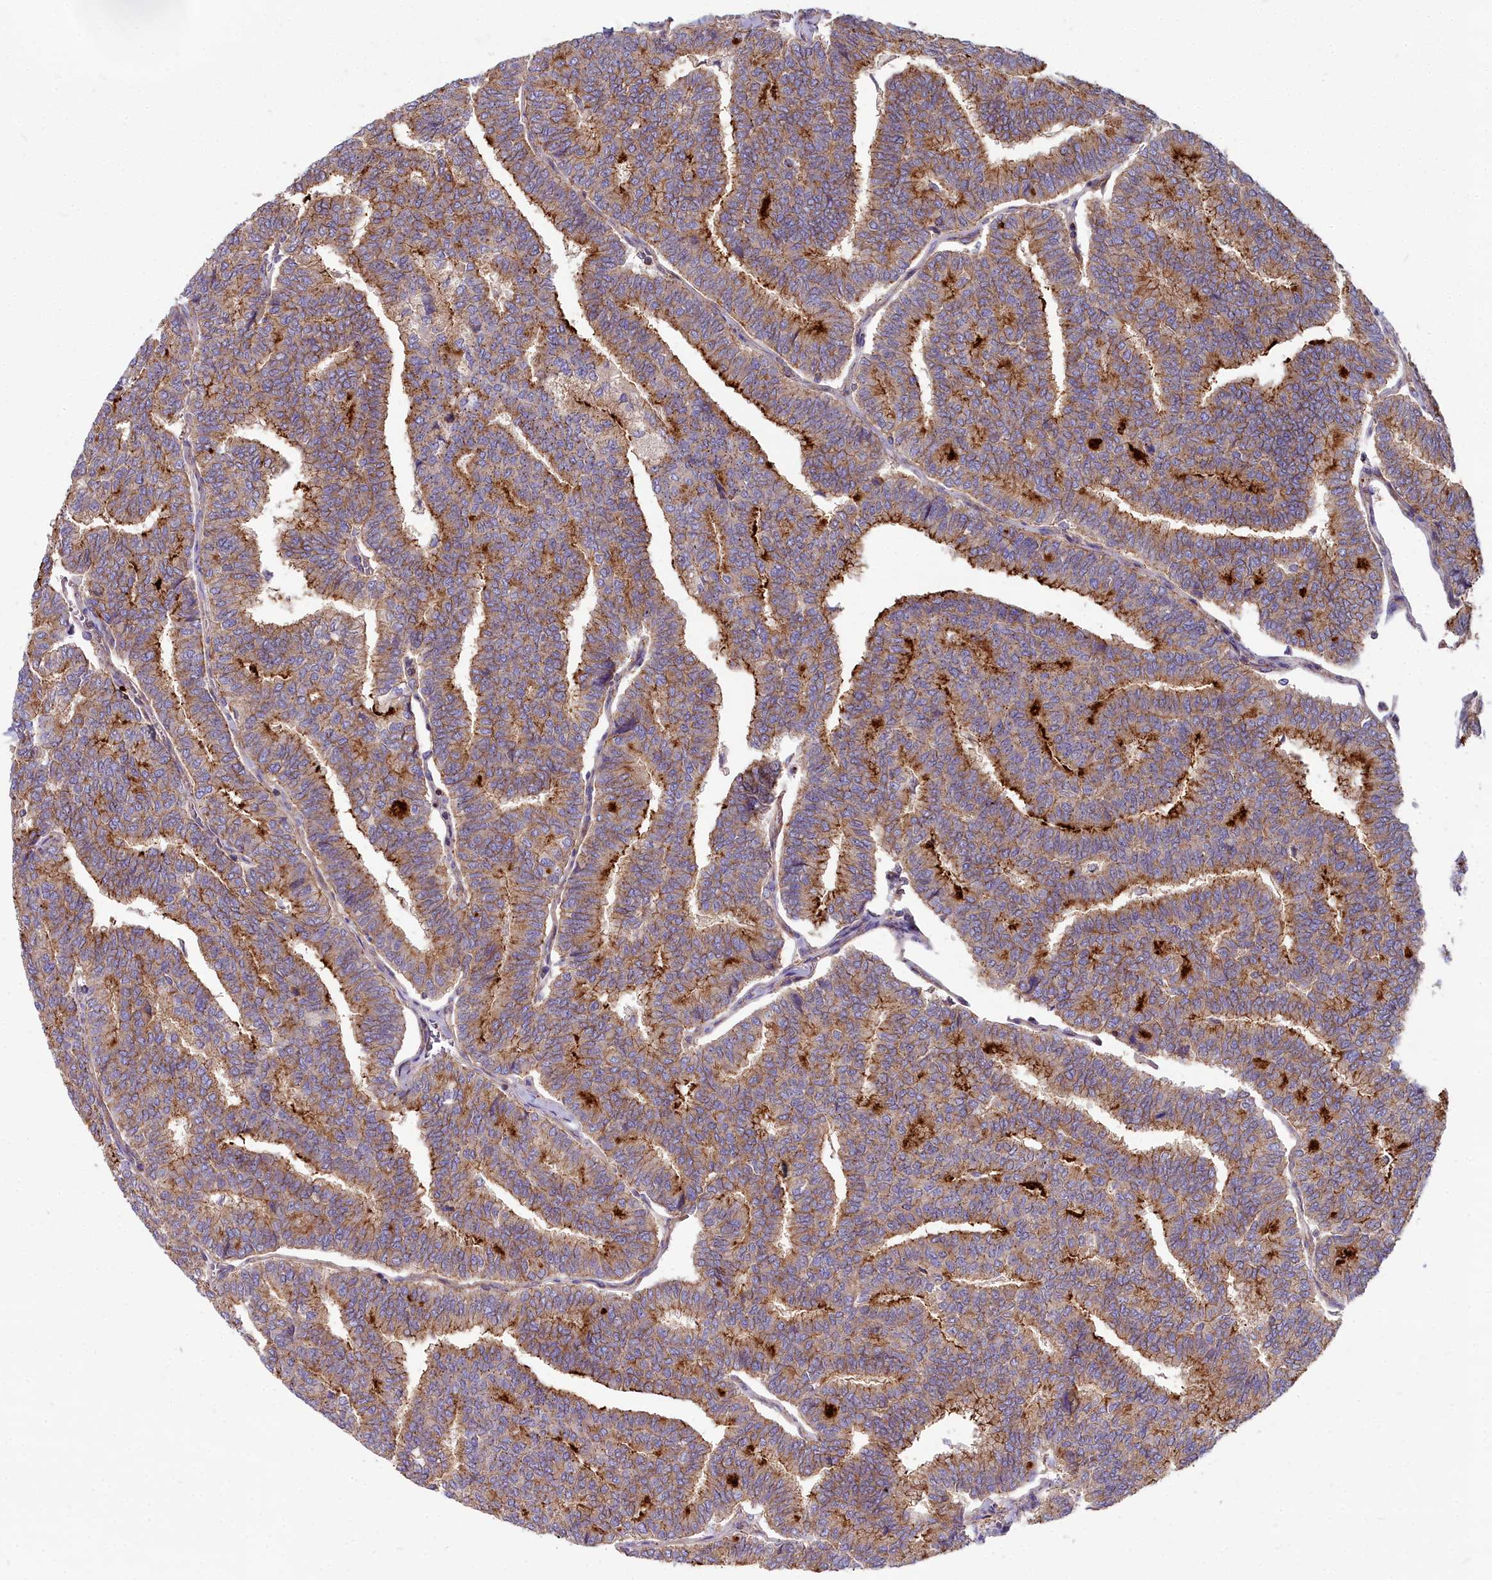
{"staining": {"intensity": "moderate", "quantity": ">75%", "location": "cytoplasmic/membranous"}, "tissue": "thyroid cancer", "cell_type": "Tumor cells", "image_type": "cancer", "snomed": [{"axis": "morphology", "description": "Papillary adenocarcinoma, NOS"}, {"axis": "topography", "description": "Thyroid gland"}], "caption": "The micrograph reveals a brown stain indicating the presence of a protein in the cytoplasmic/membranous of tumor cells in thyroid cancer (papillary adenocarcinoma). (DAB IHC, brown staining for protein, blue staining for nuclei).", "gene": "FRMPD1", "patient": {"sex": "female", "age": 35}}